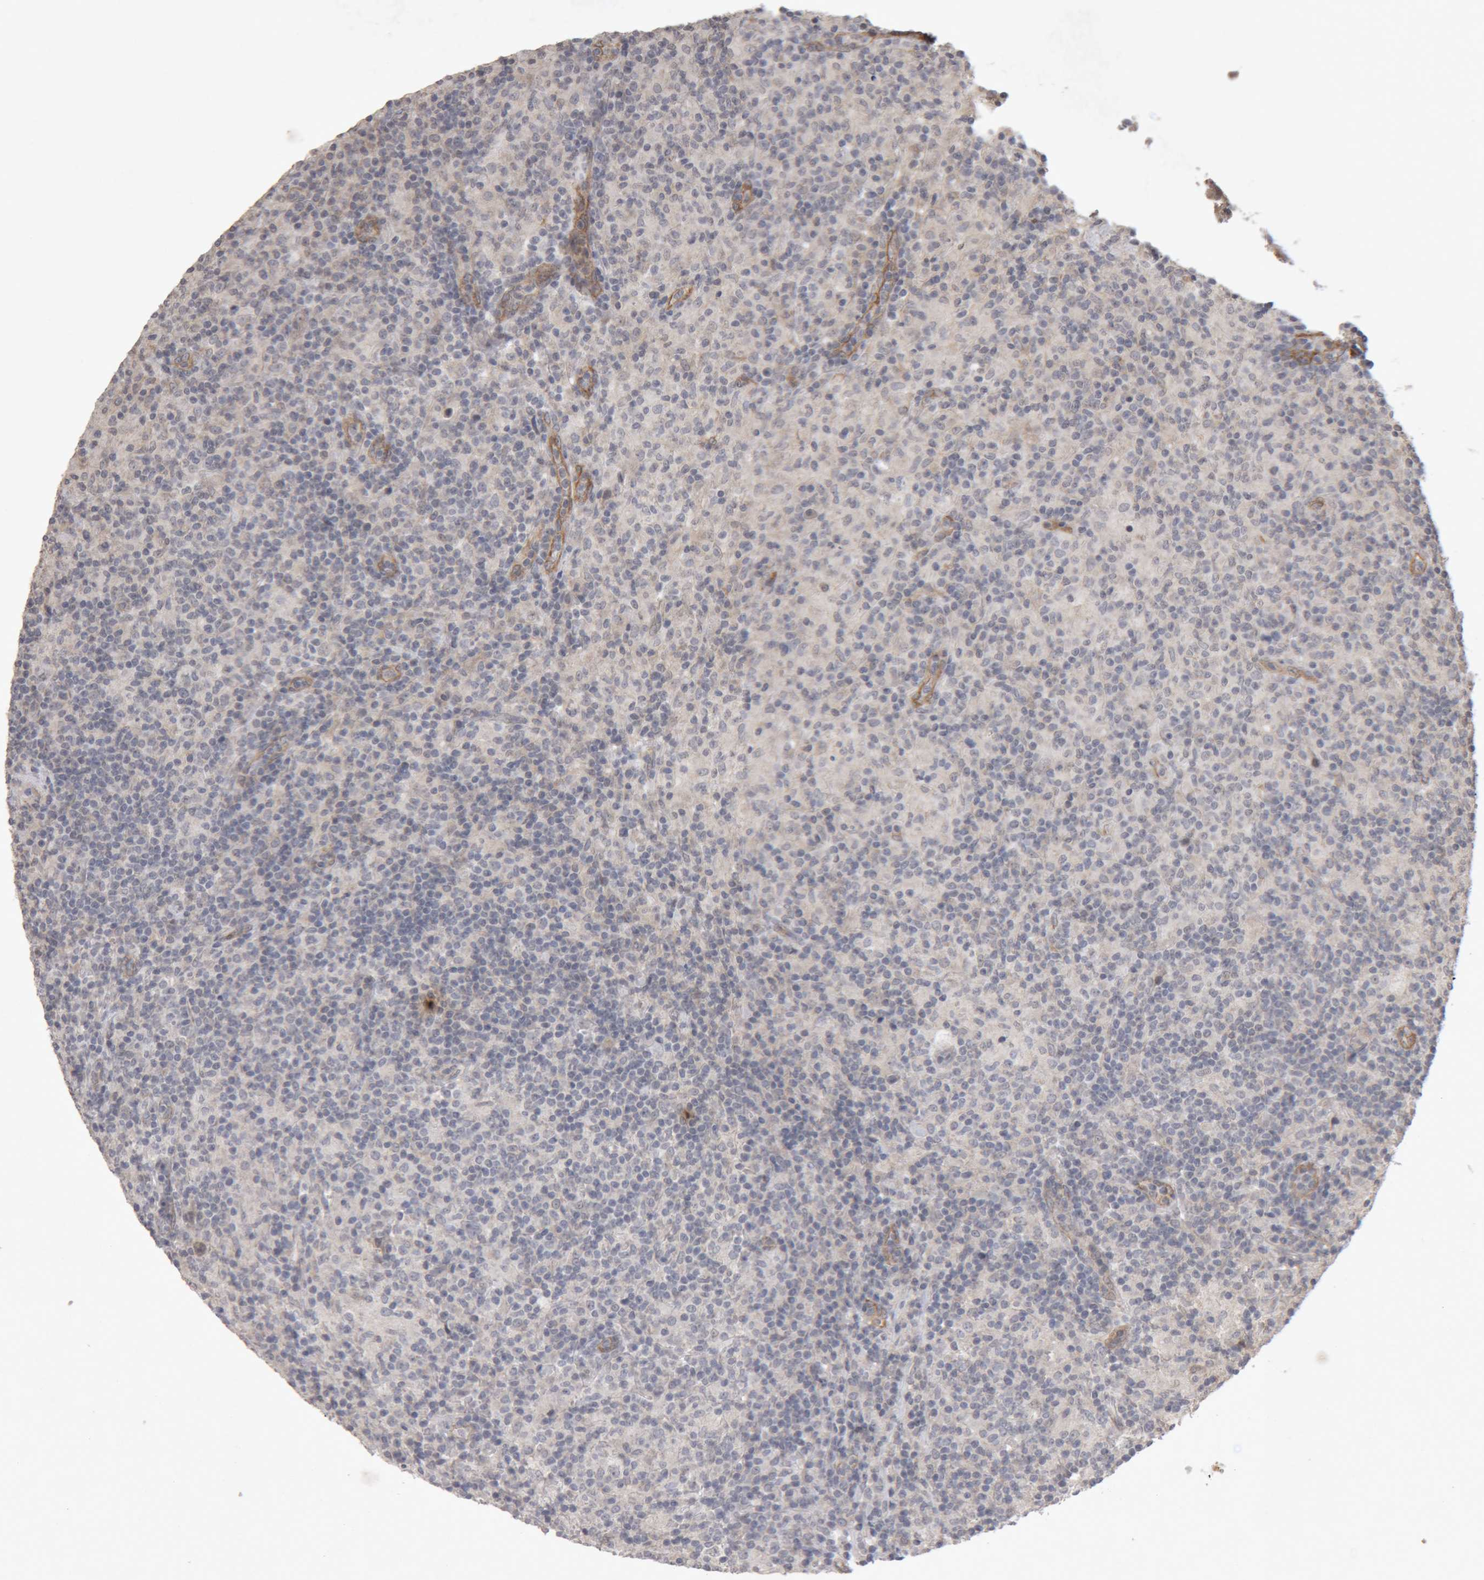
{"staining": {"intensity": "negative", "quantity": "none", "location": "none"}, "tissue": "lymphoma", "cell_type": "Tumor cells", "image_type": "cancer", "snomed": [{"axis": "morphology", "description": "Hodgkin's disease, NOS"}, {"axis": "topography", "description": "Lymph node"}], "caption": "Immunohistochemistry of lymphoma reveals no staining in tumor cells. Brightfield microscopy of IHC stained with DAB (3,3'-diaminobenzidine) (brown) and hematoxylin (blue), captured at high magnification.", "gene": "MEP1A", "patient": {"sex": "male", "age": 70}}